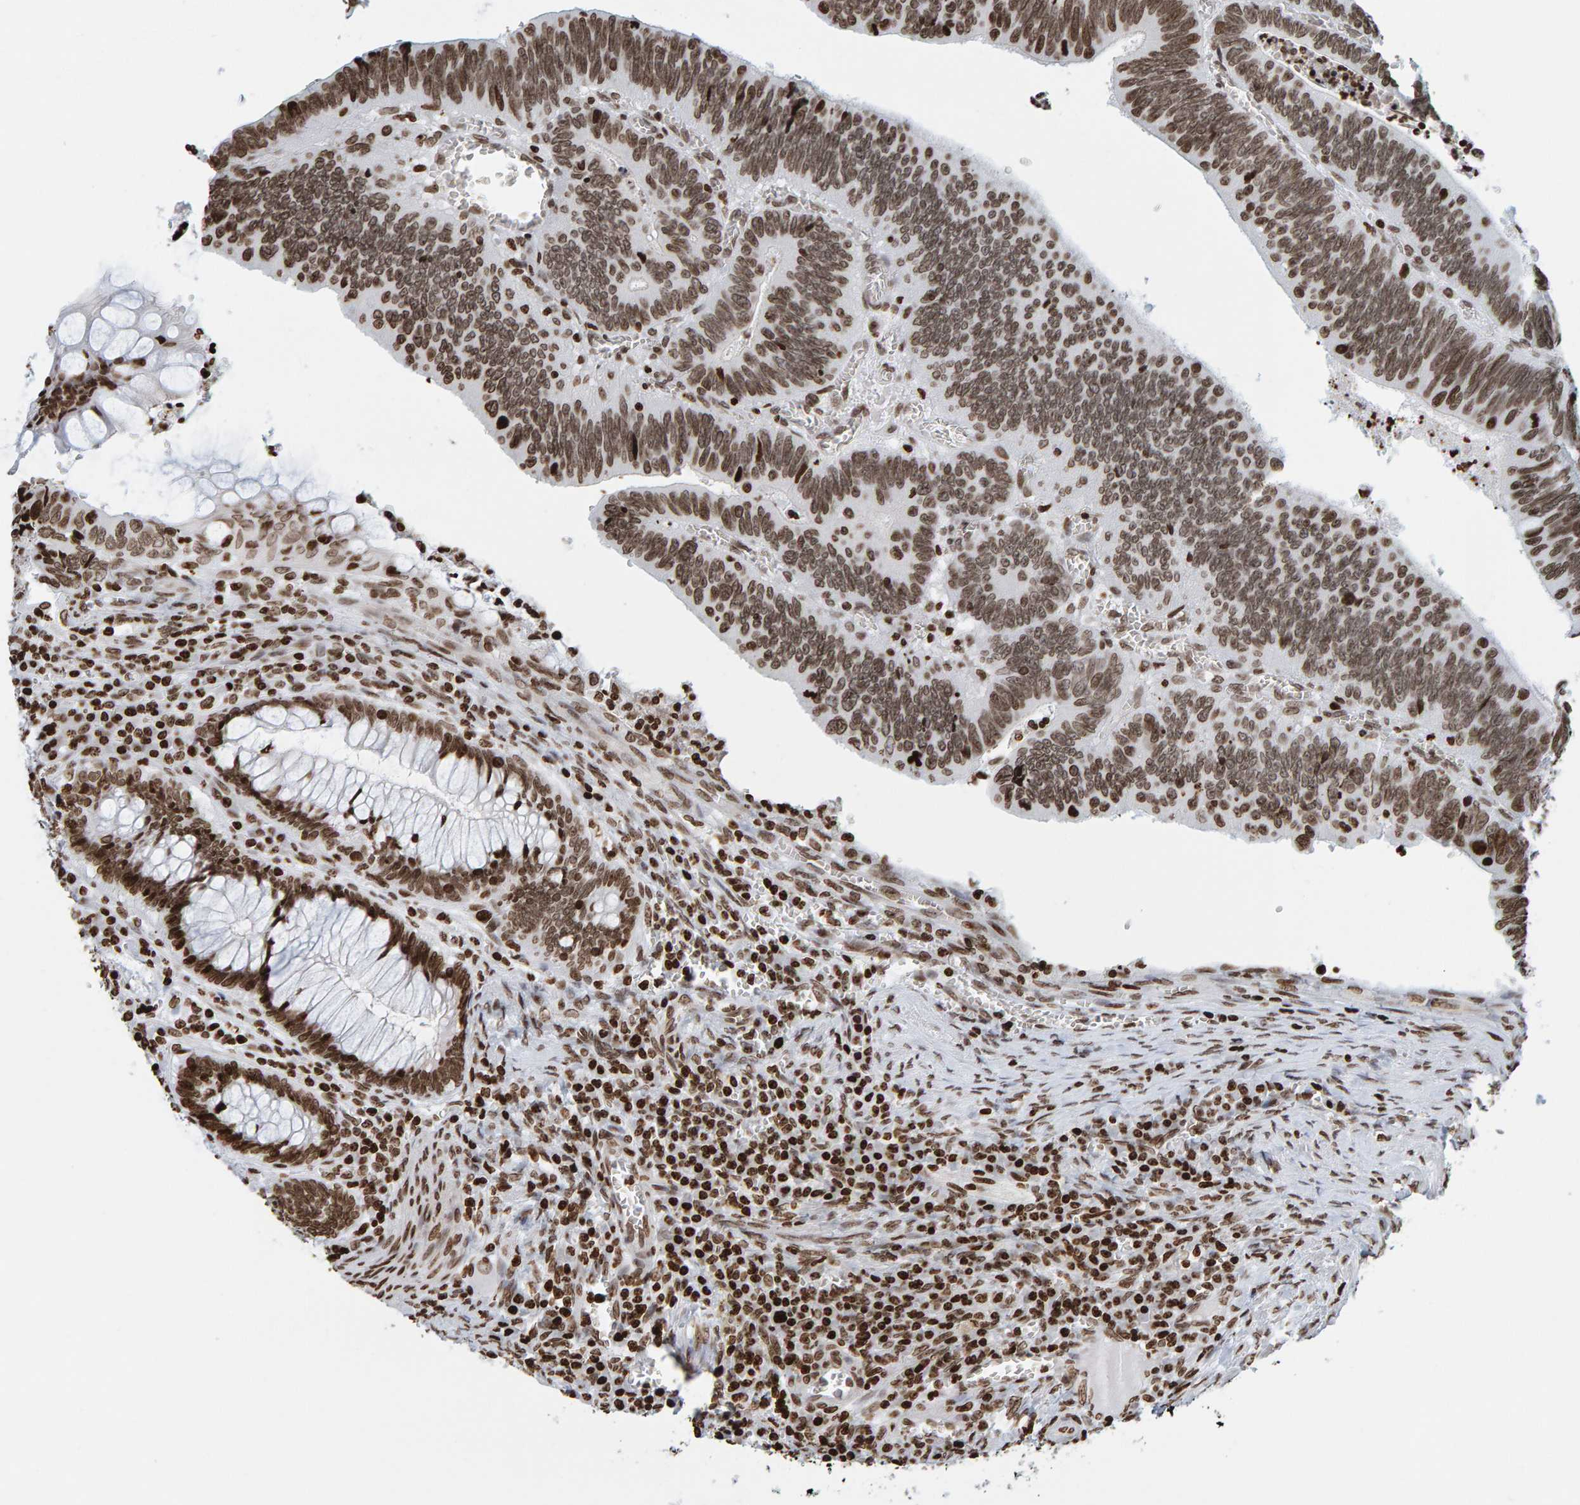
{"staining": {"intensity": "moderate", "quantity": ">75%", "location": "nuclear"}, "tissue": "colorectal cancer", "cell_type": "Tumor cells", "image_type": "cancer", "snomed": [{"axis": "morphology", "description": "Inflammation, NOS"}, {"axis": "morphology", "description": "Adenocarcinoma, NOS"}, {"axis": "topography", "description": "Colon"}], "caption": "Colorectal cancer stained for a protein displays moderate nuclear positivity in tumor cells.", "gene": "BRF2", "patient": {"sex": "male", "age": 72}}